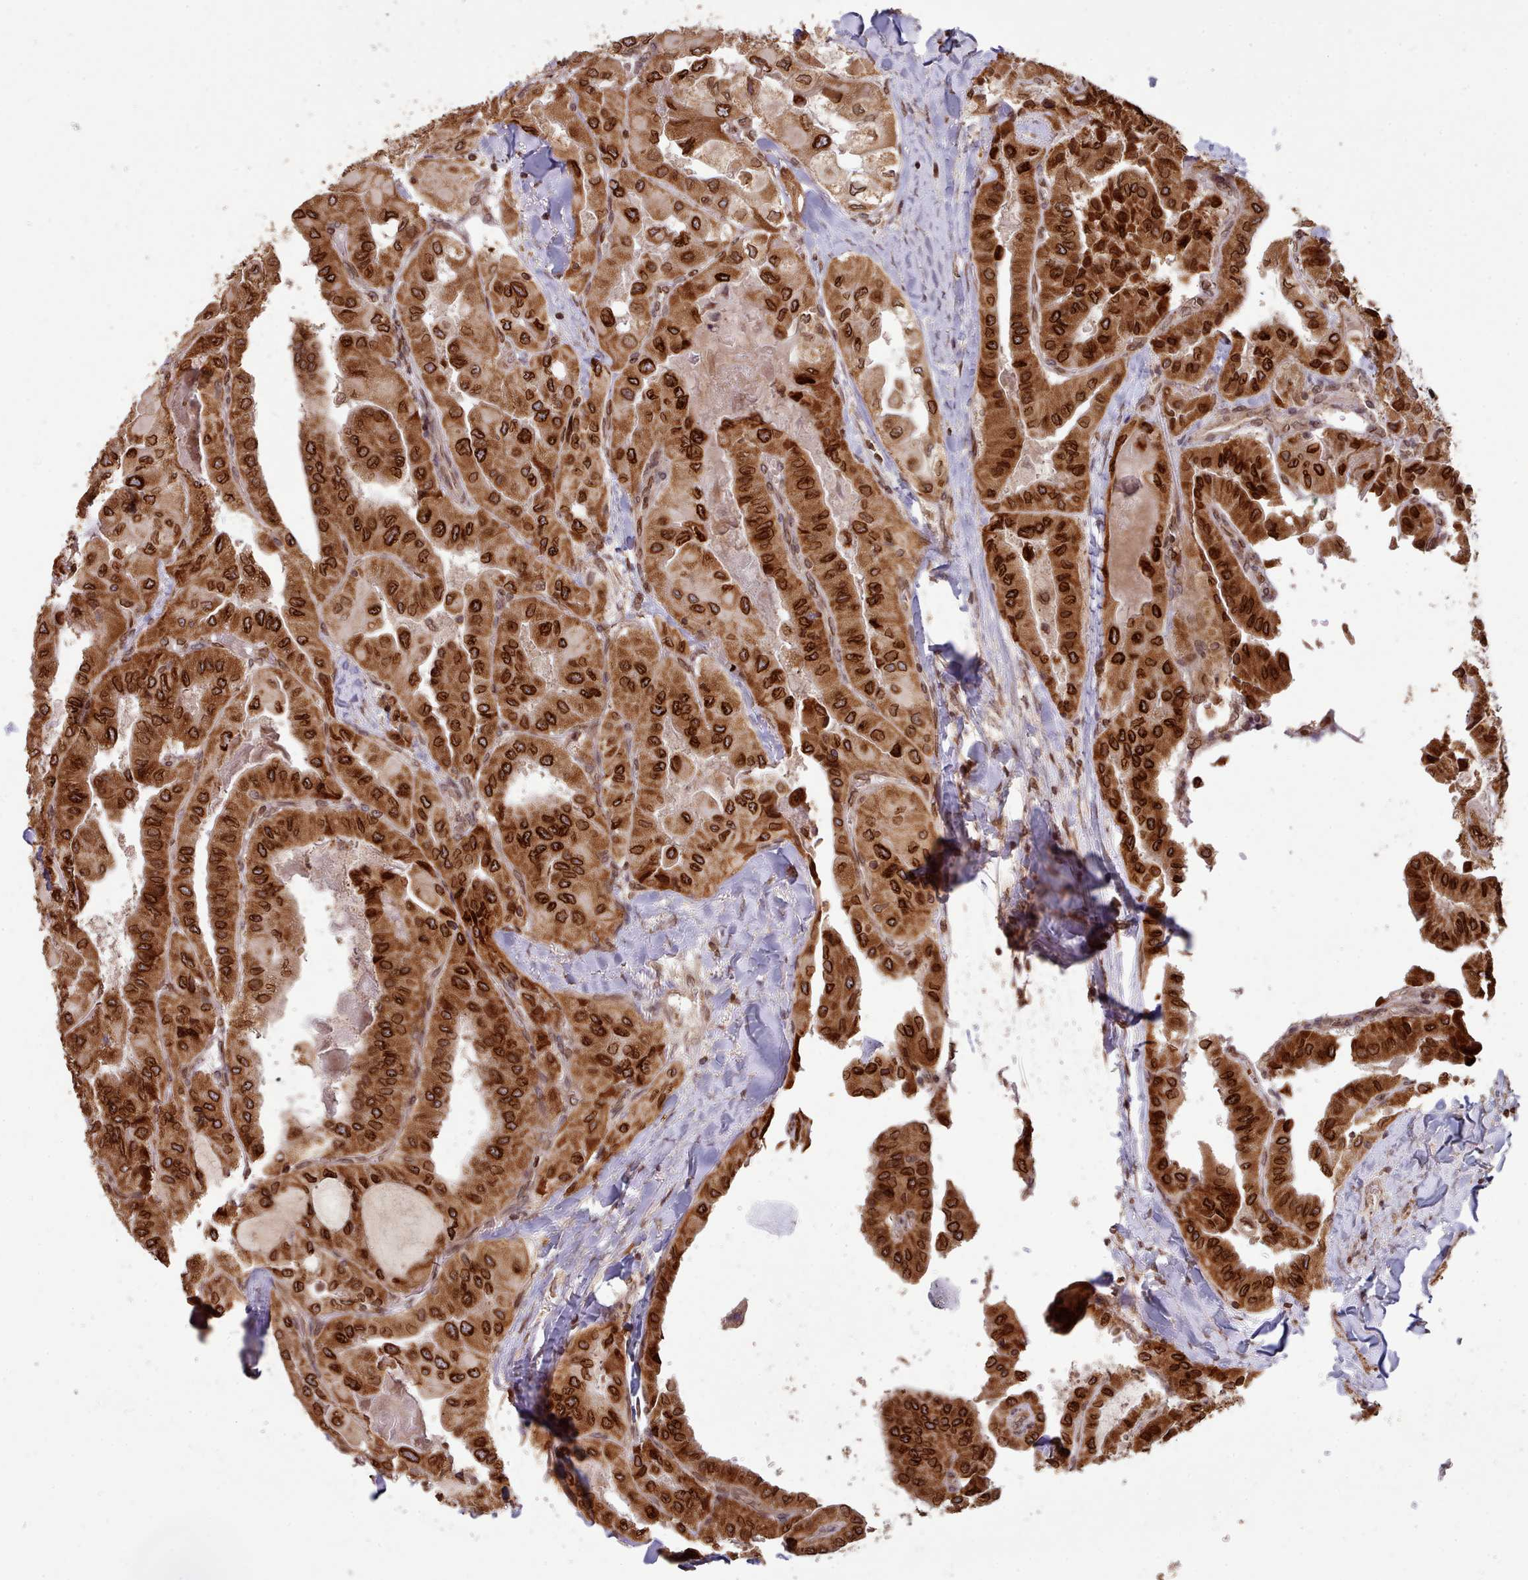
{"staining": {"intensity": "strong", "quantity": ">75%", "location": "cytoplasmic/membranous,nuclear"}, "tissue": "thyroid cancer", "cell_type": "Tumor cells", "image_type": "cancer", "snomed": [{"axis": "morphology", "description": "Normal tissue, NOS"}, {"axis": "morphology", "description": "Papillary adenocarcinoma, NOS"}, {"axis": "topography", "description": "Thyroid gland"}], "caption": "Thyroid cancer was stained to show a protein in brown. There is high levels of strong cytoplasmic/membranous and nuclear staining in approximately >75% of tumor cells. (DAB IHC with brightfield microscopy, high magnification).", "gene": "TOR1AIP1", "patient": {"sex": "female", "age": 59}}